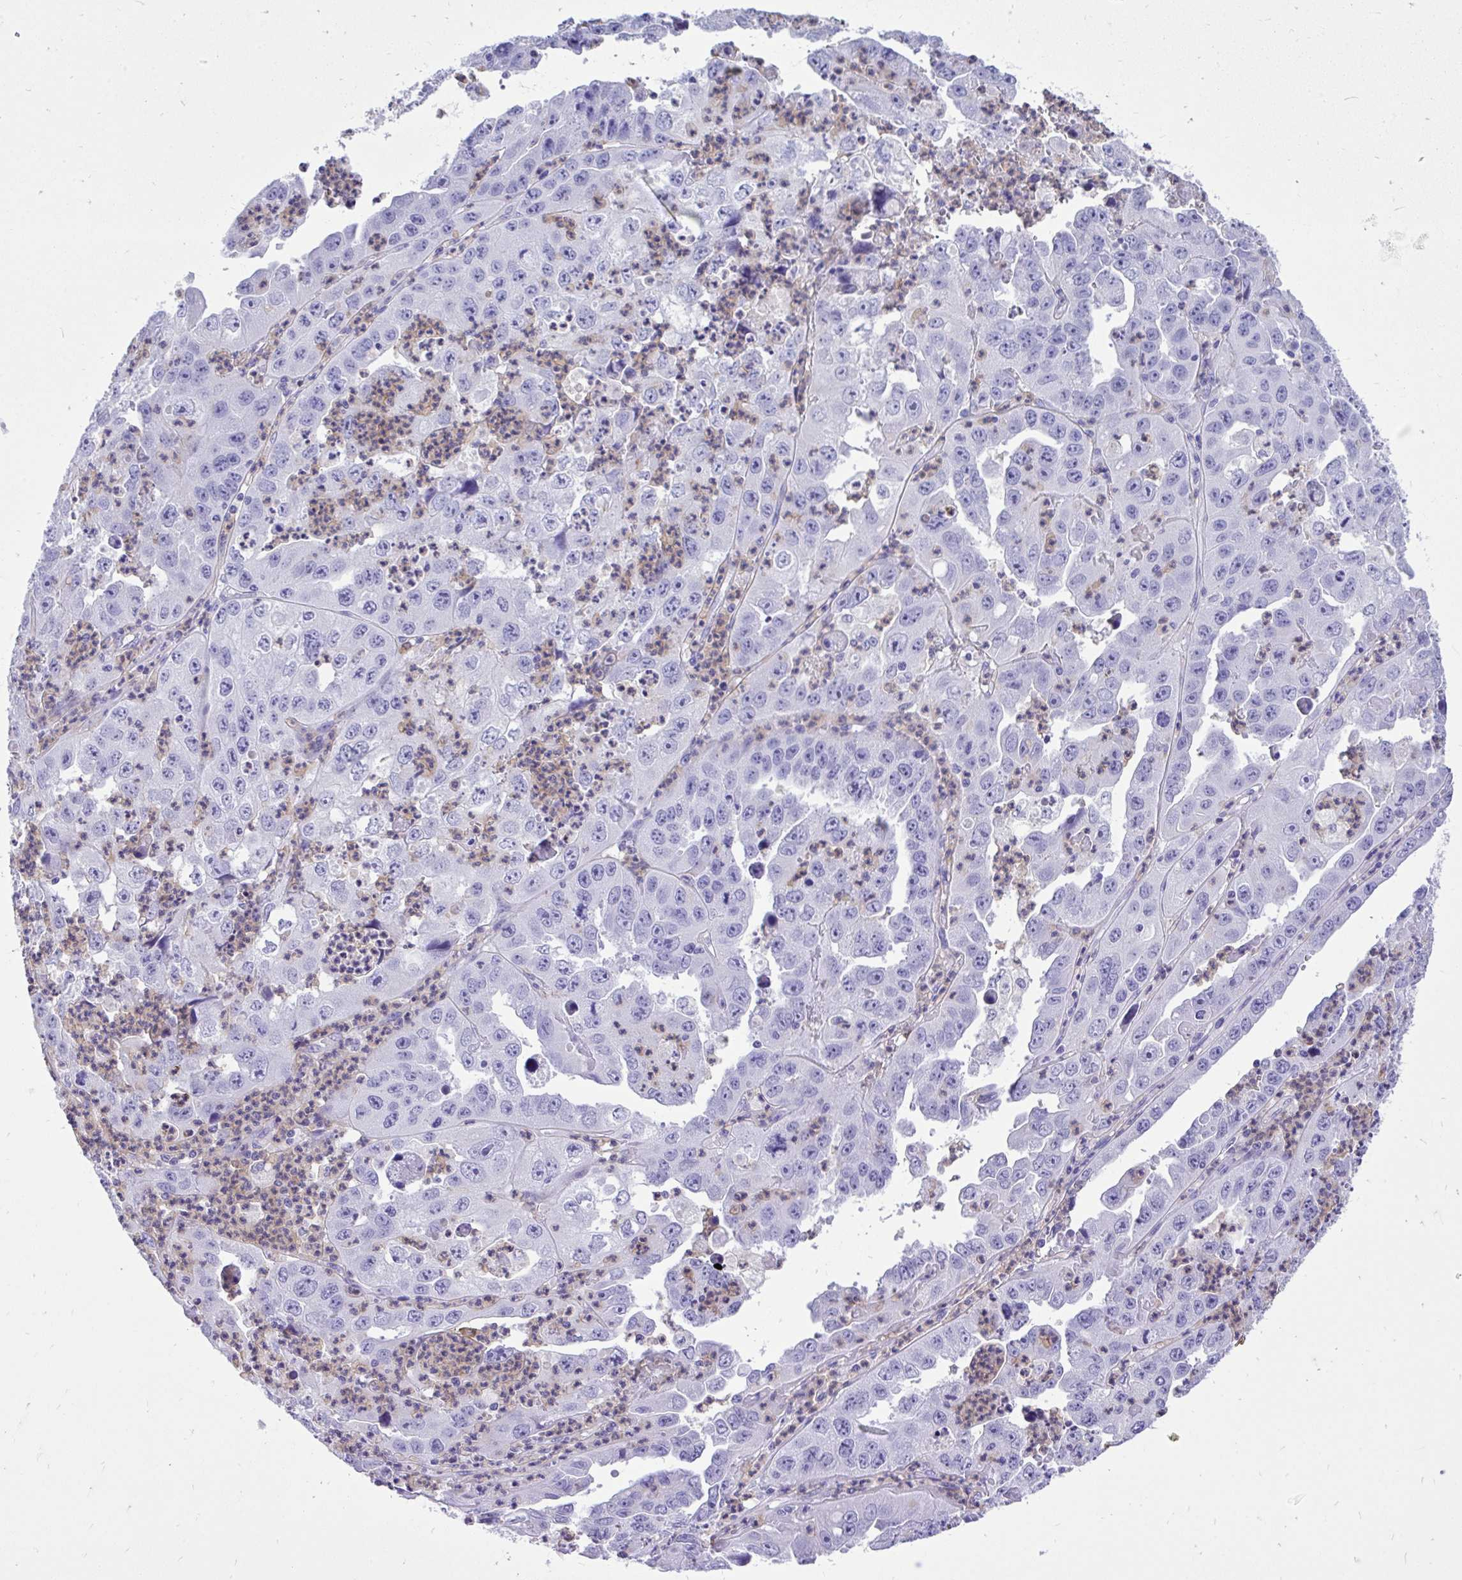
{"staining": {"intensity": "negative", "quantity": "none", "location": "none"}, "tissue": "endometrial cancer", "cell_type": "Tumor cells", "image_type": "cancer", "snomed": [{"axis": "morphology", "description": "Adenocarcinoma, NOS"}, {"axis": "topography", "description": "Uterus"}], "caption": "DAB immunohistochemical staining of endometrial cancer (adenocarcinoma) displays no significant positivity in tumor cells.", "gene": "TLR7", "patient": {"sex": "female", "age": 62}}